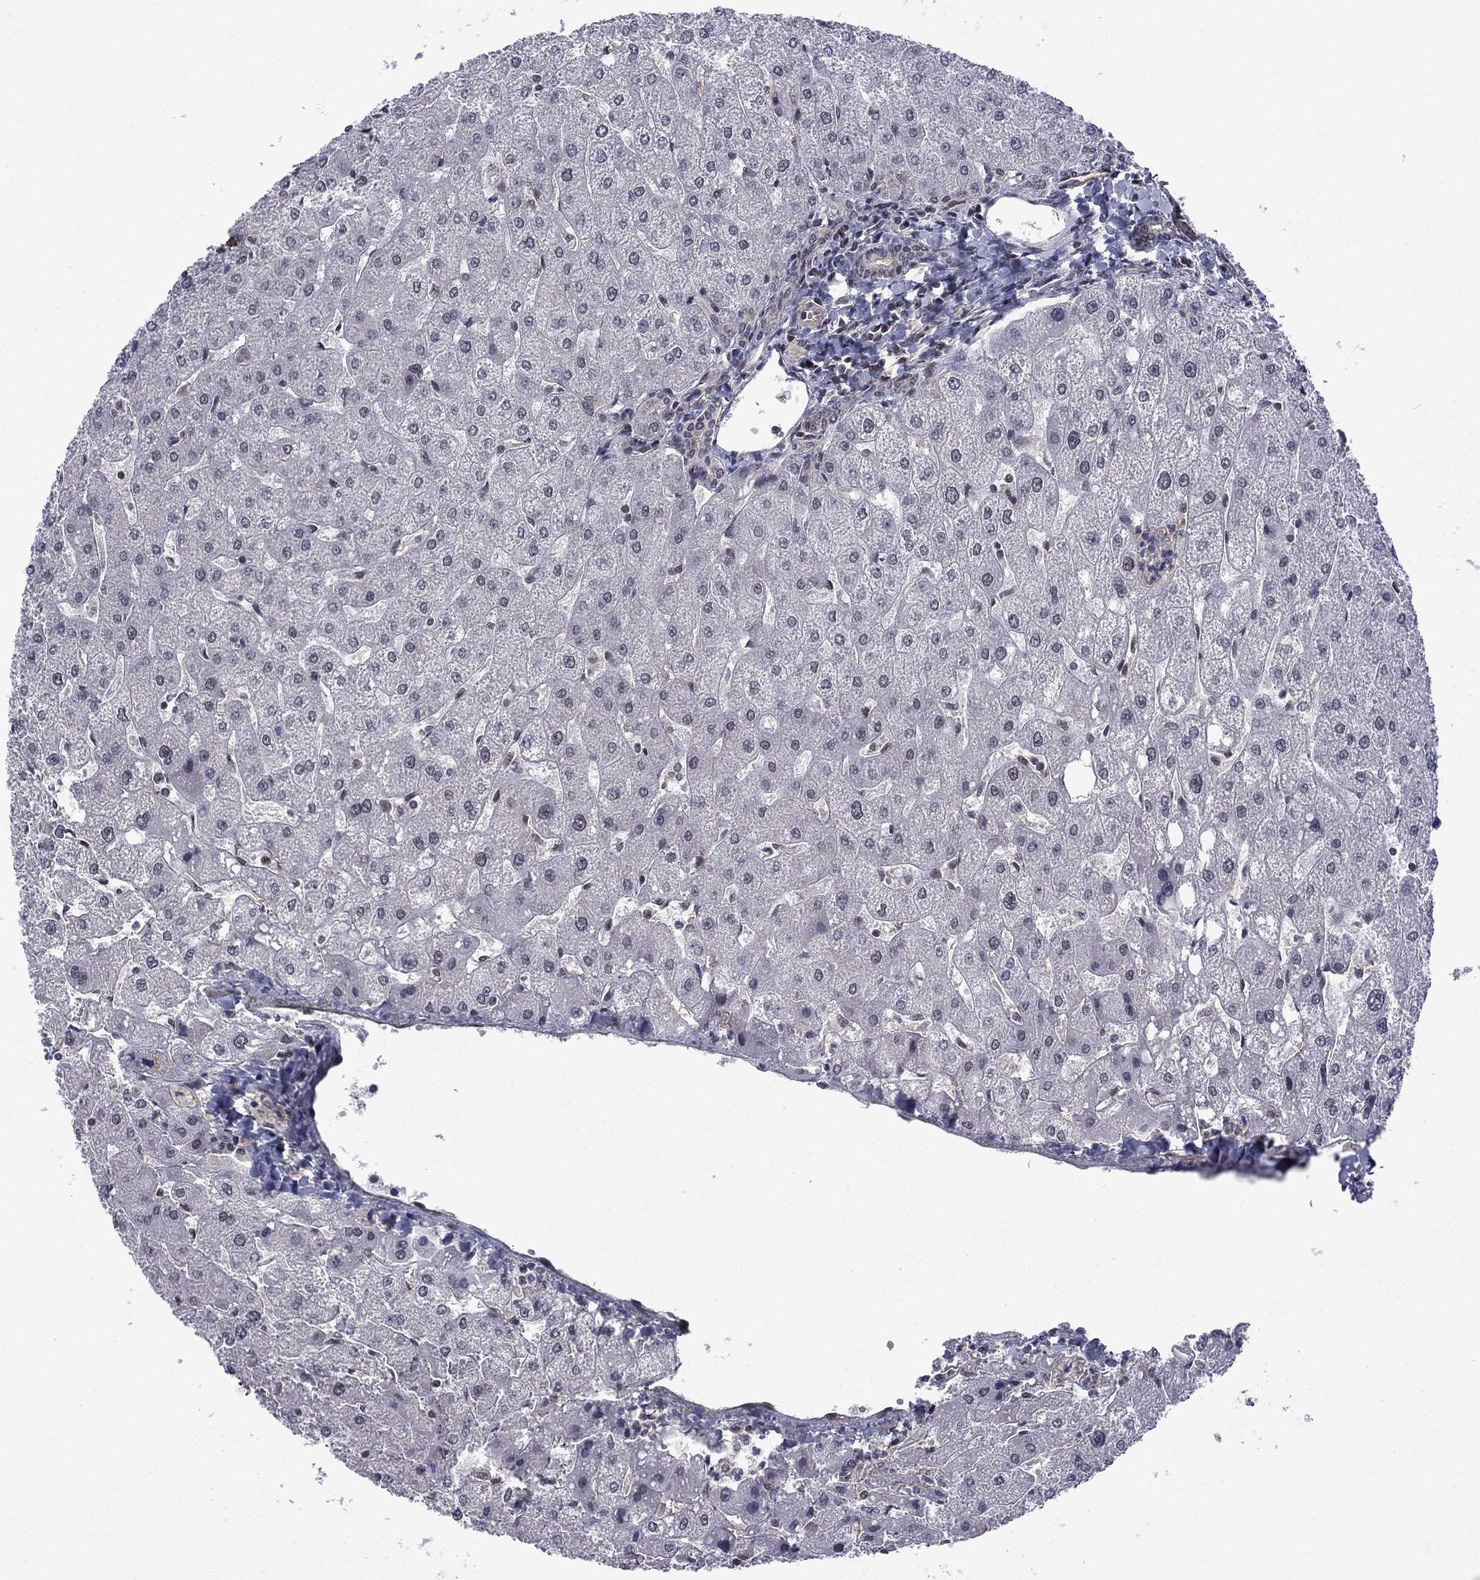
{"staining": {"intensity": "negative", "quantity": "none", "location": "none"}, "tissue": "liver", "cell_type": "Cholangiocytes", "image_type": "normal", "snomed": [{"axis": "morphology", "description": "Normal tissue, NOS"}, {"axis": "topography", "description": "Liver"}], "caption": "Immunohistochemical staining of normal liver exhibits no significant expression in cholangiocytes.", "gene": "BRF1", "patient": {"sex": "male", "age": 67}}